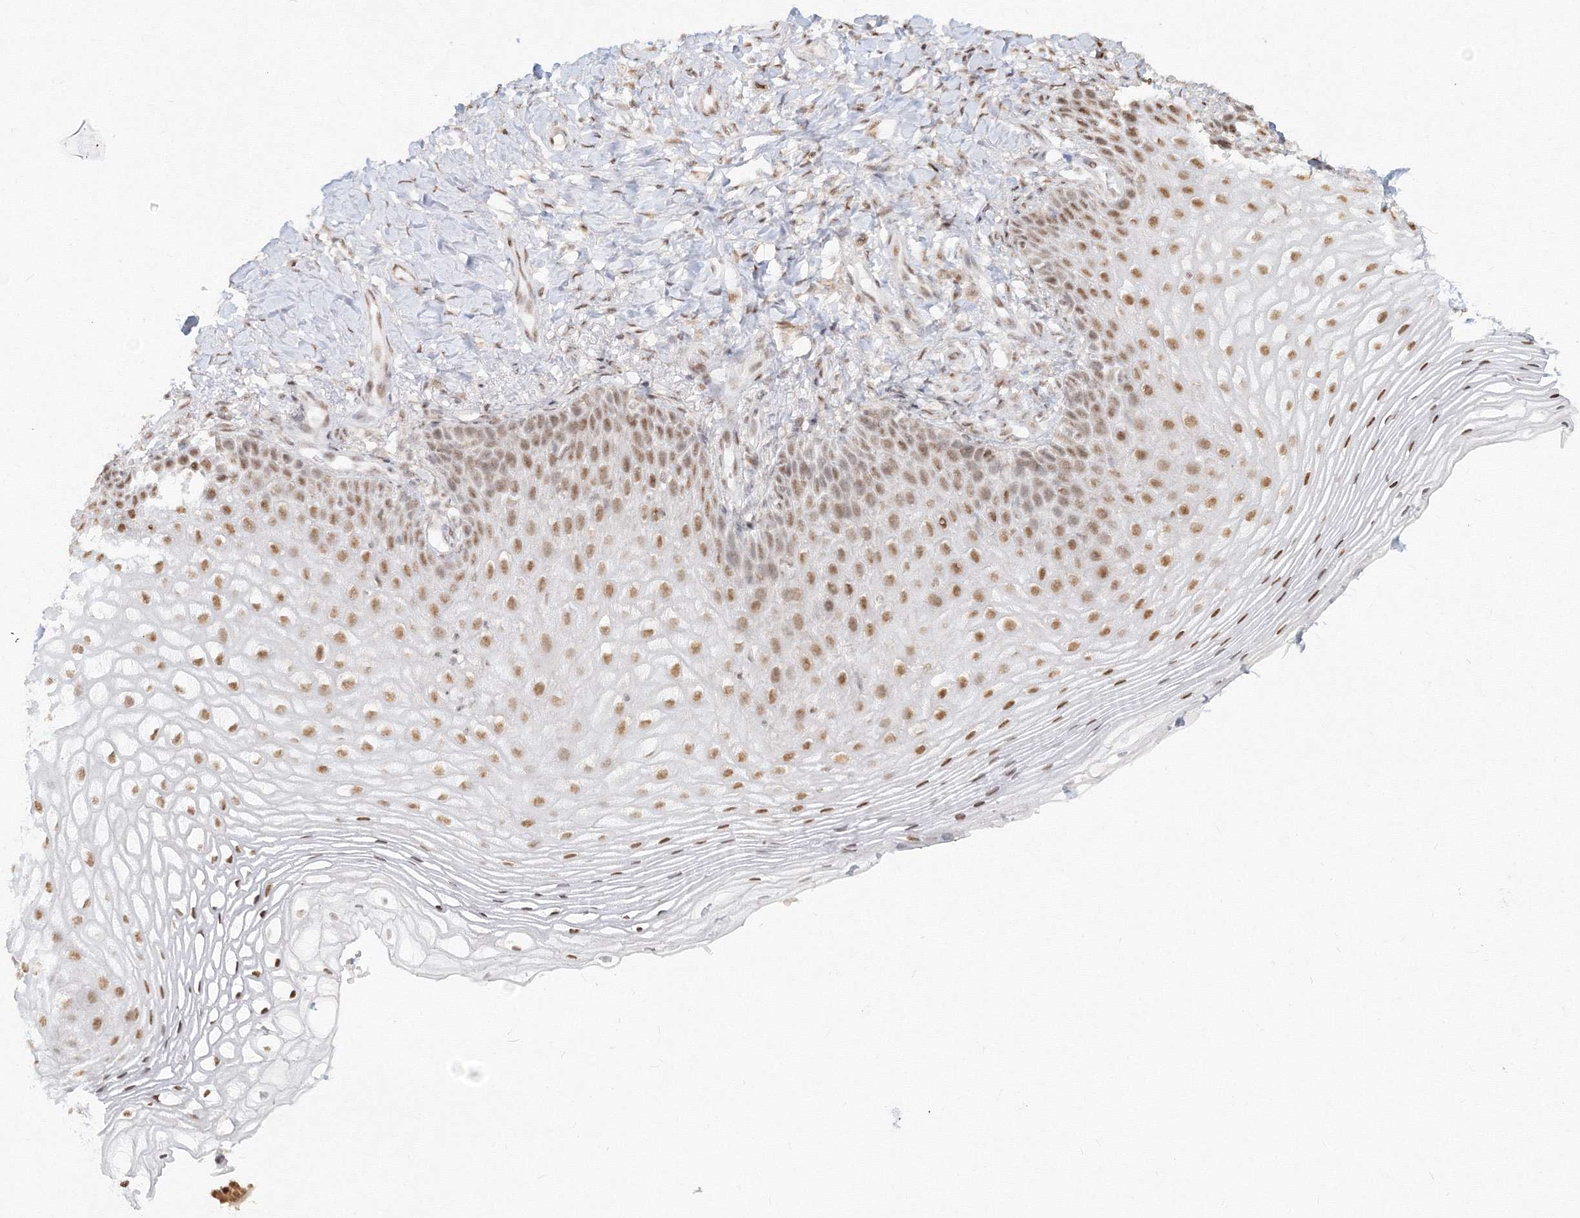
{"staining": {"intensity": "moderate", "quantity": ">75%", "location": "nuclear"}, "tissue": "vagina", "cell_type": "Squamous epithelial cells", "image_type": "normal", "snomed": [{"axis": "morphology", "description": "Normal tissue, NOS"}, {"axis": "topography", "description": "Vagina"}], "caption": "High-magnification brightfield microscopy of benign vagina stained with DAB (brown) and counterstained with hematoxylin (blue). squamous epithelial cells exhibit moderate nuclear staining is seen in about>75% of cells.", "gene": "PPP4R2", "patient": {"sex": "female", "age": 60}}